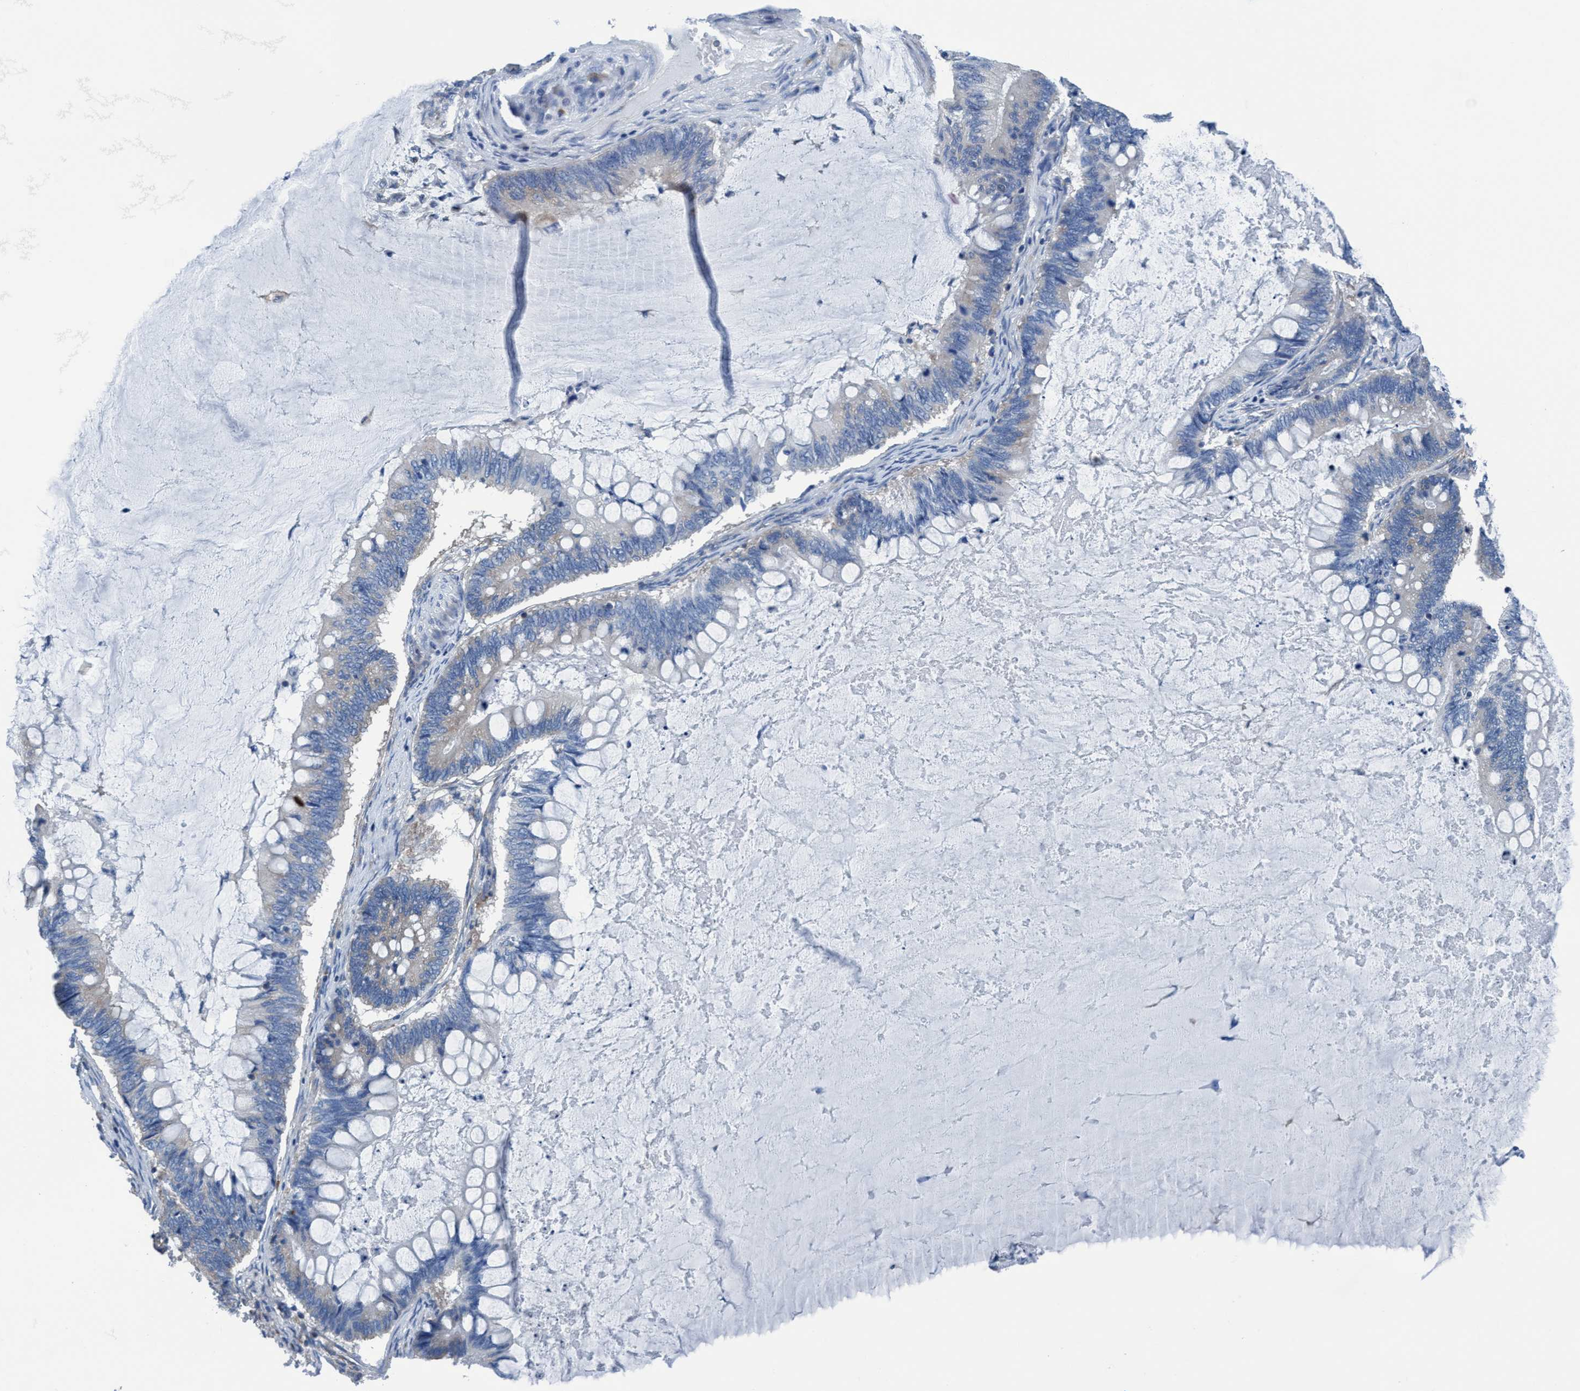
{"staining": {"intensity": "negative", "quantity": "none", "location": "none"}, "tissue": "ovarian cancer", "cell_type": "Tumor cells", "image_type": "cancer", "snomed": [{"axis": "morphology", "description": "Cystadenocarcinoma, mucinous, NOS"}, {"axis": "topography", "description": "Ovary"}], "caption": "Tumor cells are negative for brown protein staining in ovarian cancer (mucinous cystadenocarcinoma).", "gene": "NMT1", "patient": {"sex": "female", "age": 61}}